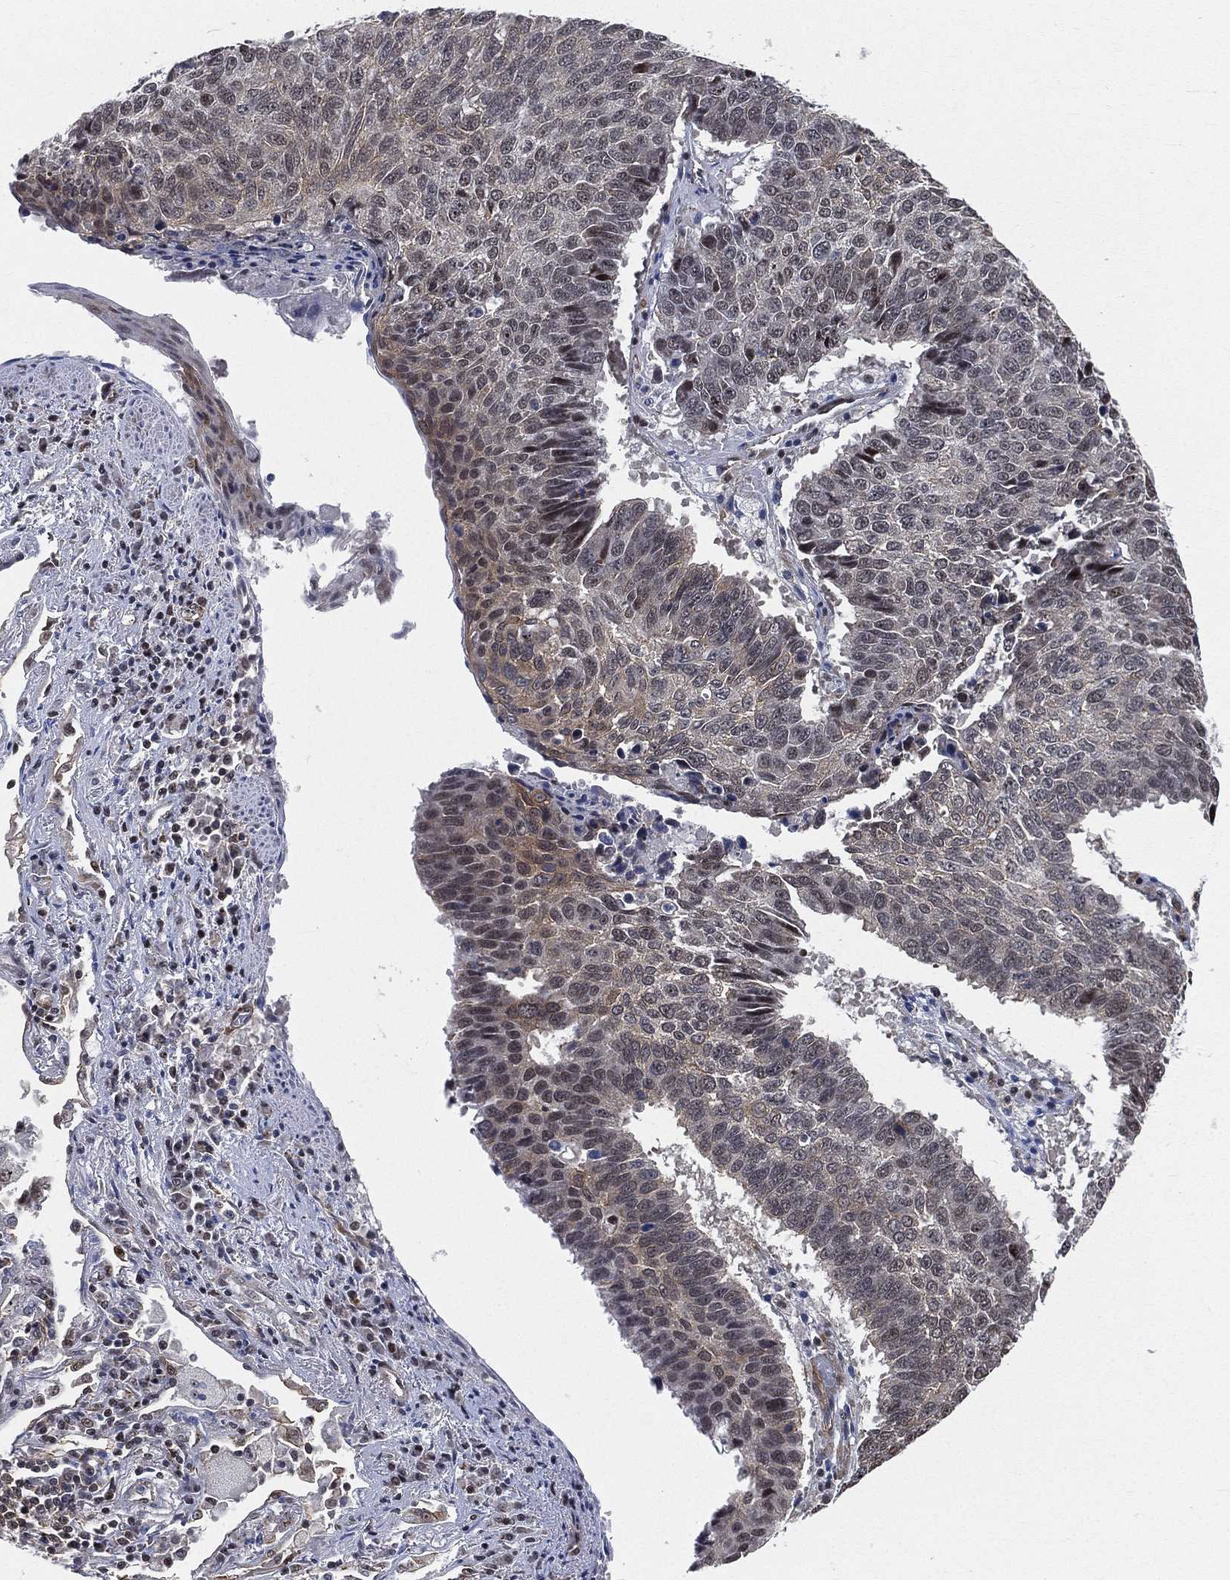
{"staining": {"intensity": "negative", "quantity": "none", "location": "none"}, "tissue": "lung cancer", "cell_type": "Tumor cells", "image_type": "cancer", "snomed": [{"axis": "morphology", "description": "Squamous cell carcinoma, NOS"}, {"axis": "topography", "description": "Lung"}], "caption": "Tumor cells show no significant protein staining in squamous cell carcinoma (lung).", "gene": "RSRC2", "patient": {"sex": "male", "age": 73}}